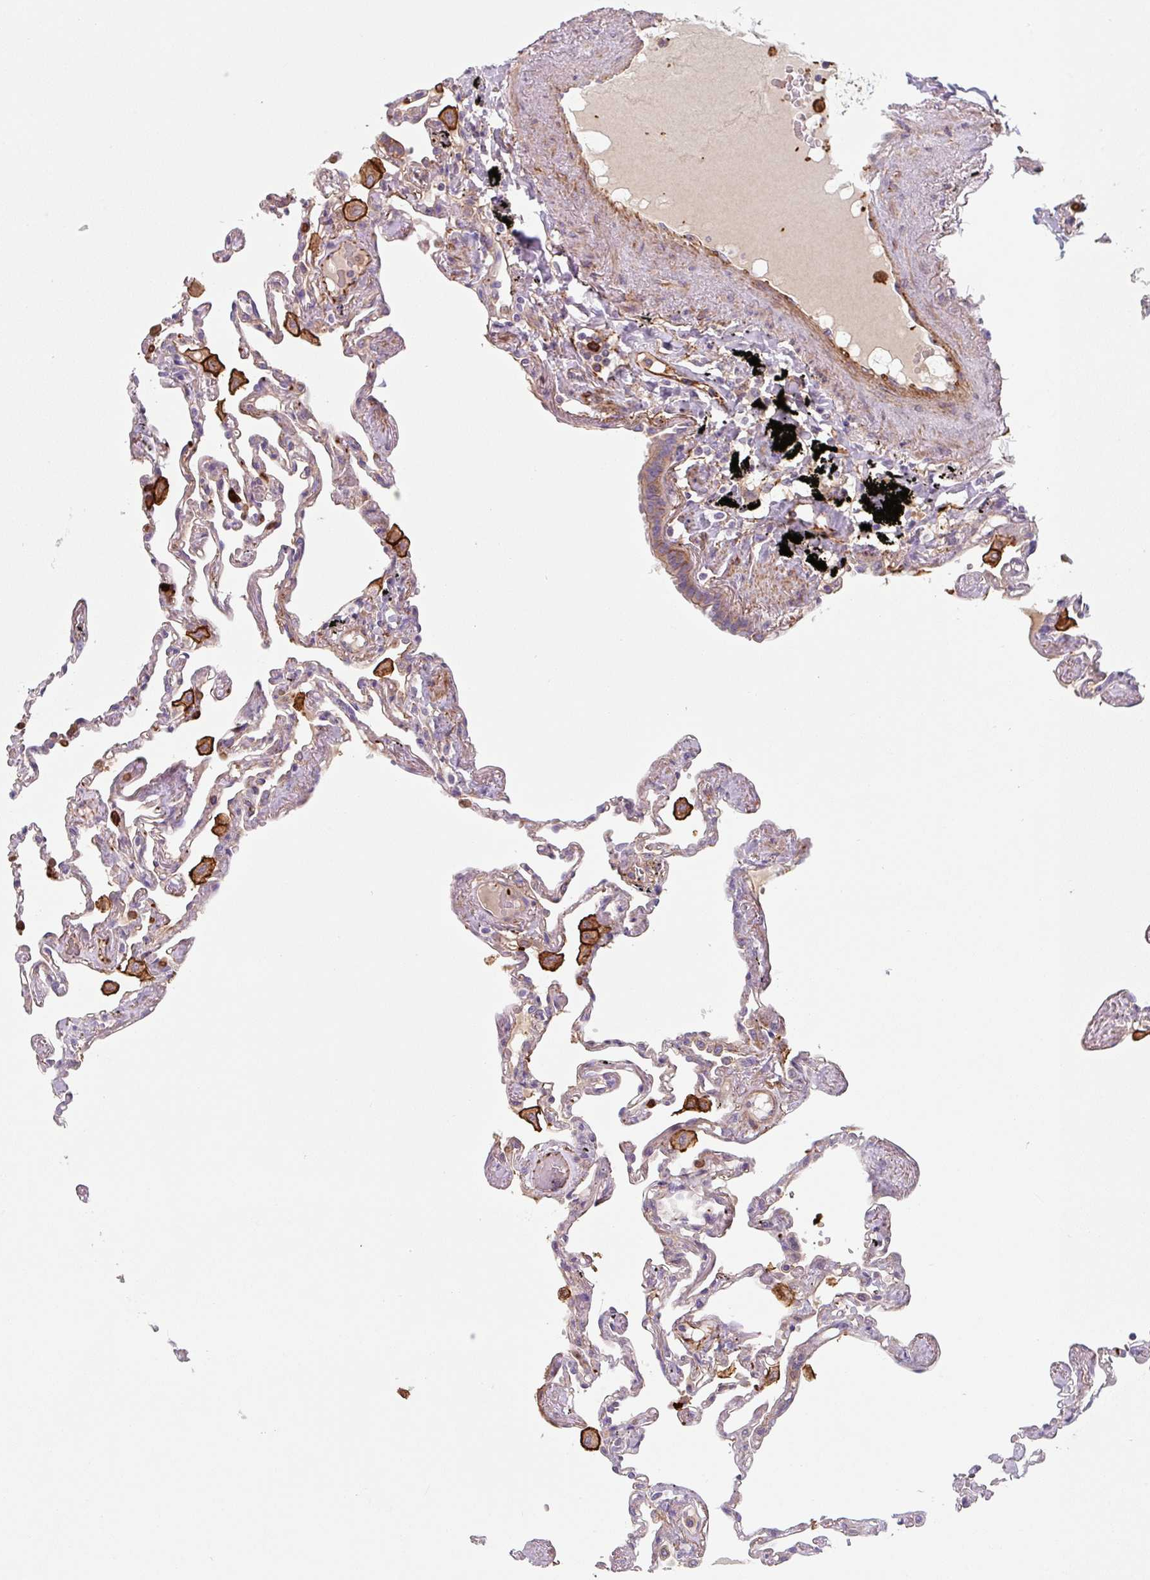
{"staining": {"intensity": "weak", "quantity": "<25%", "location": "cytoplasmic/membranous"}, "tissue": "lung", "cell_type": "Alveolar cells", "image_type": "normal", "snomed": [{"axis": "morphology", "description": "Normal tissue, NOS"}, {"axis": "topography", "description": "Lung"}], "caption": "Image shows no protein staining in alveolar cells of benign lung. Nuclei are stained in blue.", "gene": "DHFR2", "patient": {"sex": "female", "age": 67}}